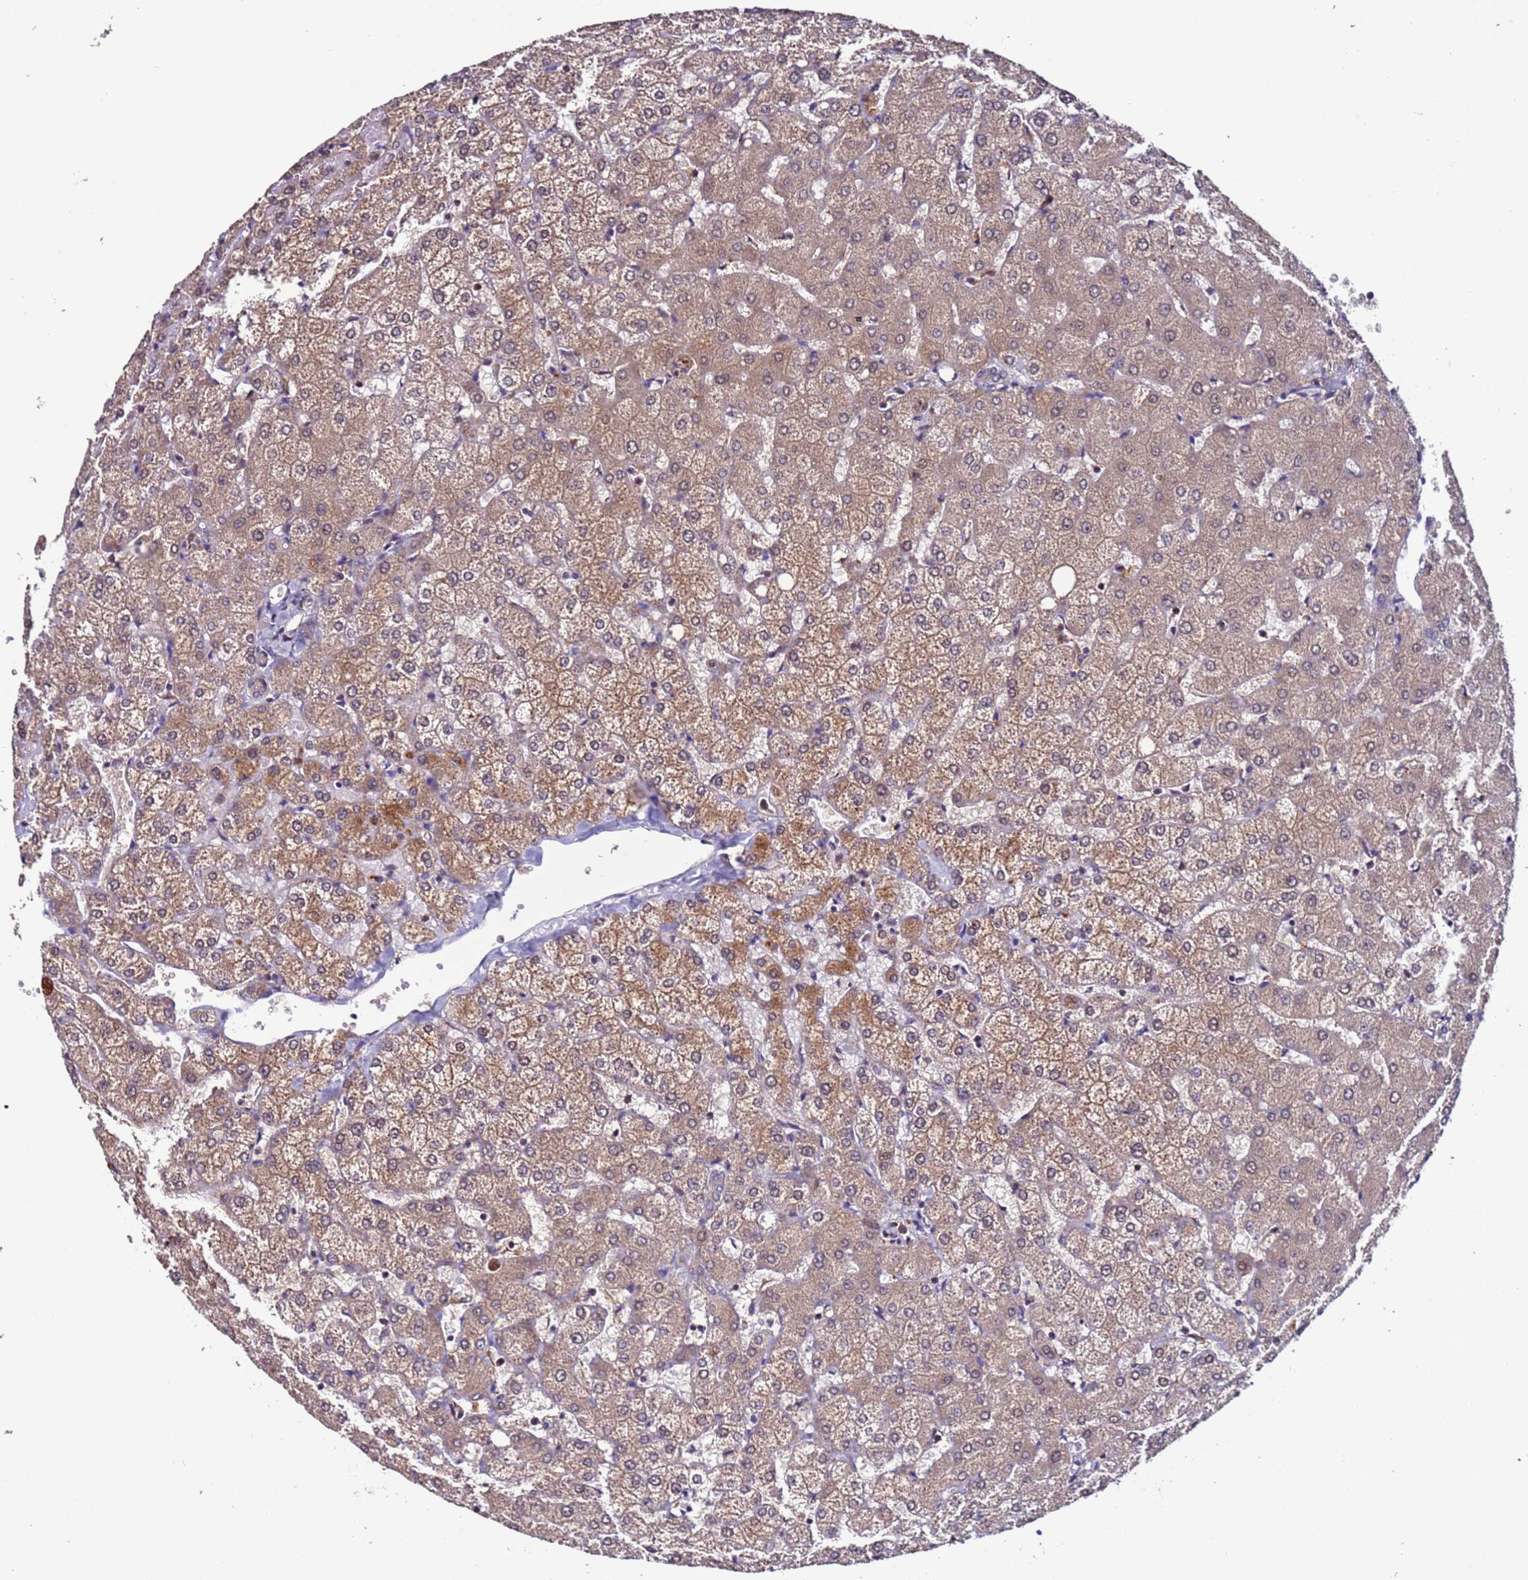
{"staining": {"intensity": "negative", "quantity": "none", "location": "none"}, "tissue": "liver", "cell_type": "Cholangiocytes", "image_type": "normal", "snomed": [{"axis": "morphology", "description": "Normal tissue, NOS"}, {"axis": "topography", "description": "Liver"}], "caption": "Immunohistochemistry of benign liver displays no expression in cholangiocytes. (DAB immunohistochemistry with hematoxylin counter stain).", "gene": "GAREM1", "patient": {"sex": "female", "age": 54}}